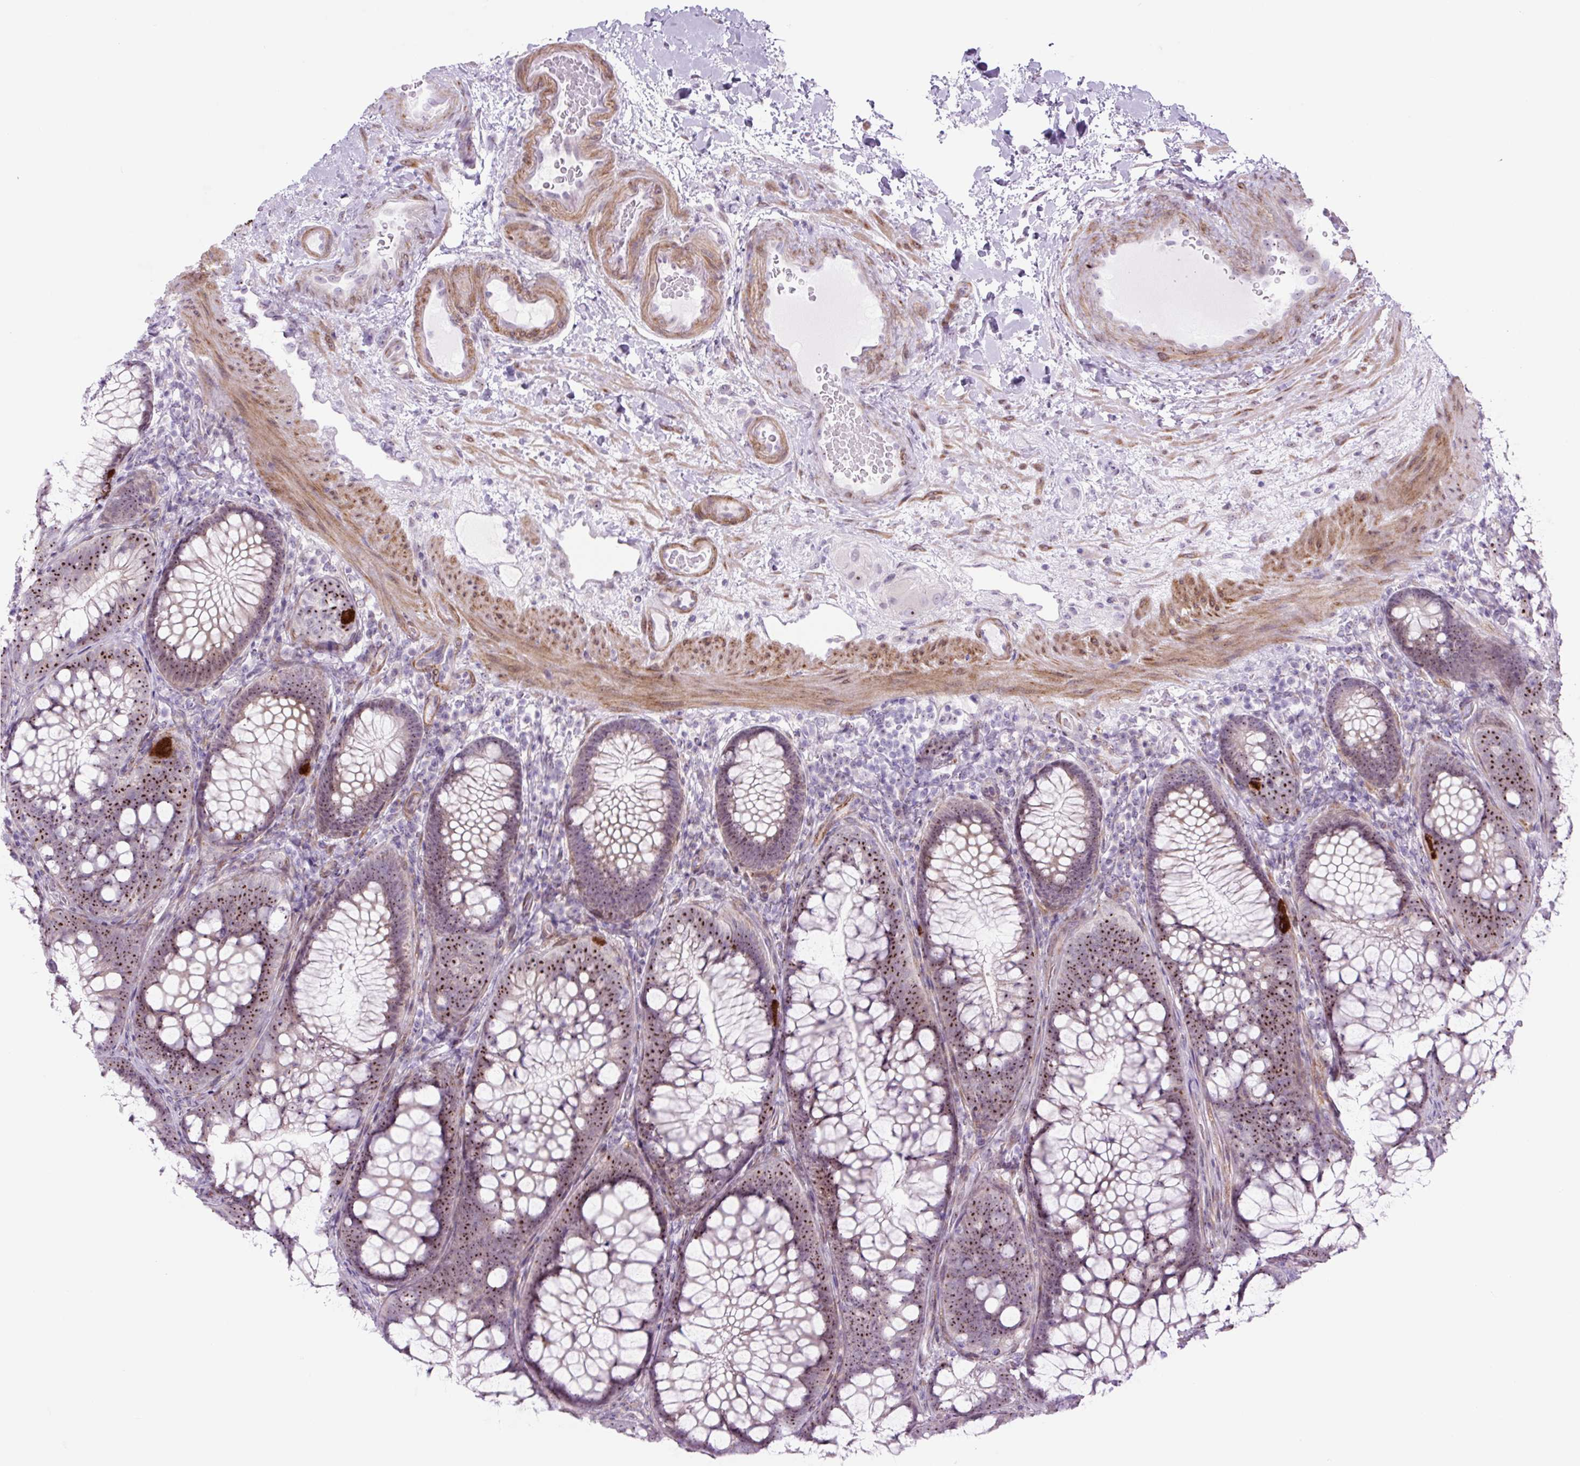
{"staining": {"intensity": "weak", "quantity": "<25%", "location": "cytoplasmic/membranous"}, "tissue": "colon", "cell_type": "Endothelial cells", "image_type": "normal", "snomed": [{"axis": "morphology", "description": "Normal tissue, NOS"}, {"axis": "morphology", "description": "Adenoma, NOS"}, {"axis": "topography", "description": "Soft tissue"}, {"axis": "topography", "description": "Colon"}], "caption": "High magnification brightfield microscopy of benign colon stained with DAB (3,3'-diaminobenzidine) (brown) and counterstained with hematoxylin (blue): endothelial cells show no significant staining.", "gene": "RRS1", "patient": {"sex": "male", "age": 47}}